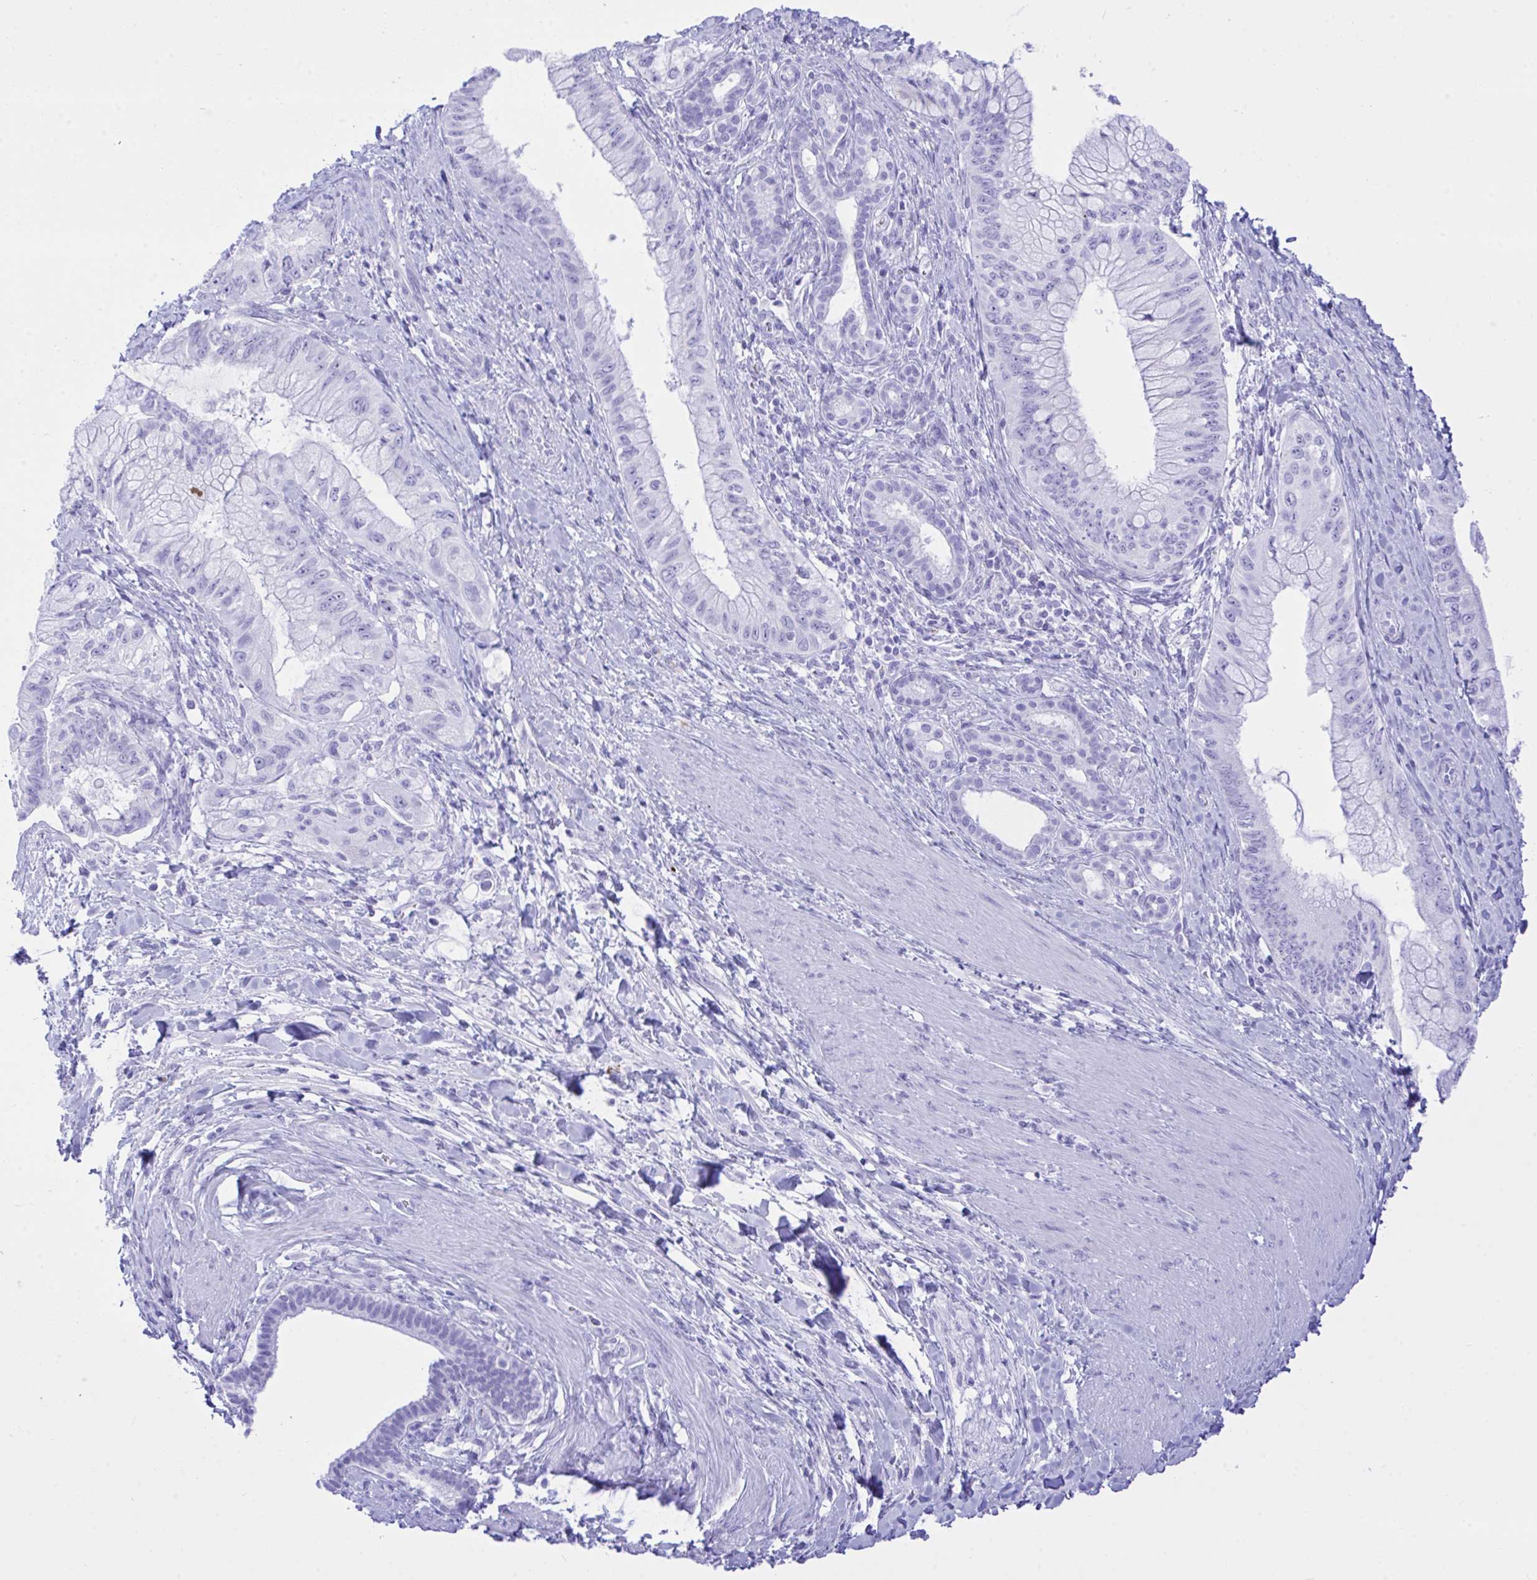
{"staining": {"intensity": "negative", "quantity": "none", "location": "none"}, "tissue": "pancreatic cancer", "cell_type": "Tumor cells", "image_type": "cancer", "snomed": [{"axis": "morphology", "description": "Adenocarcinoma, NOS"}, {"axis": "topography", "description": "Pancreas"}], "caption": "Immunohistochemistry (IHC) of pancreatic cancer demonstrates no expression in tumor cells.", "gene": "SELENOV", "patient": {"sex": "male", "age": 48}}